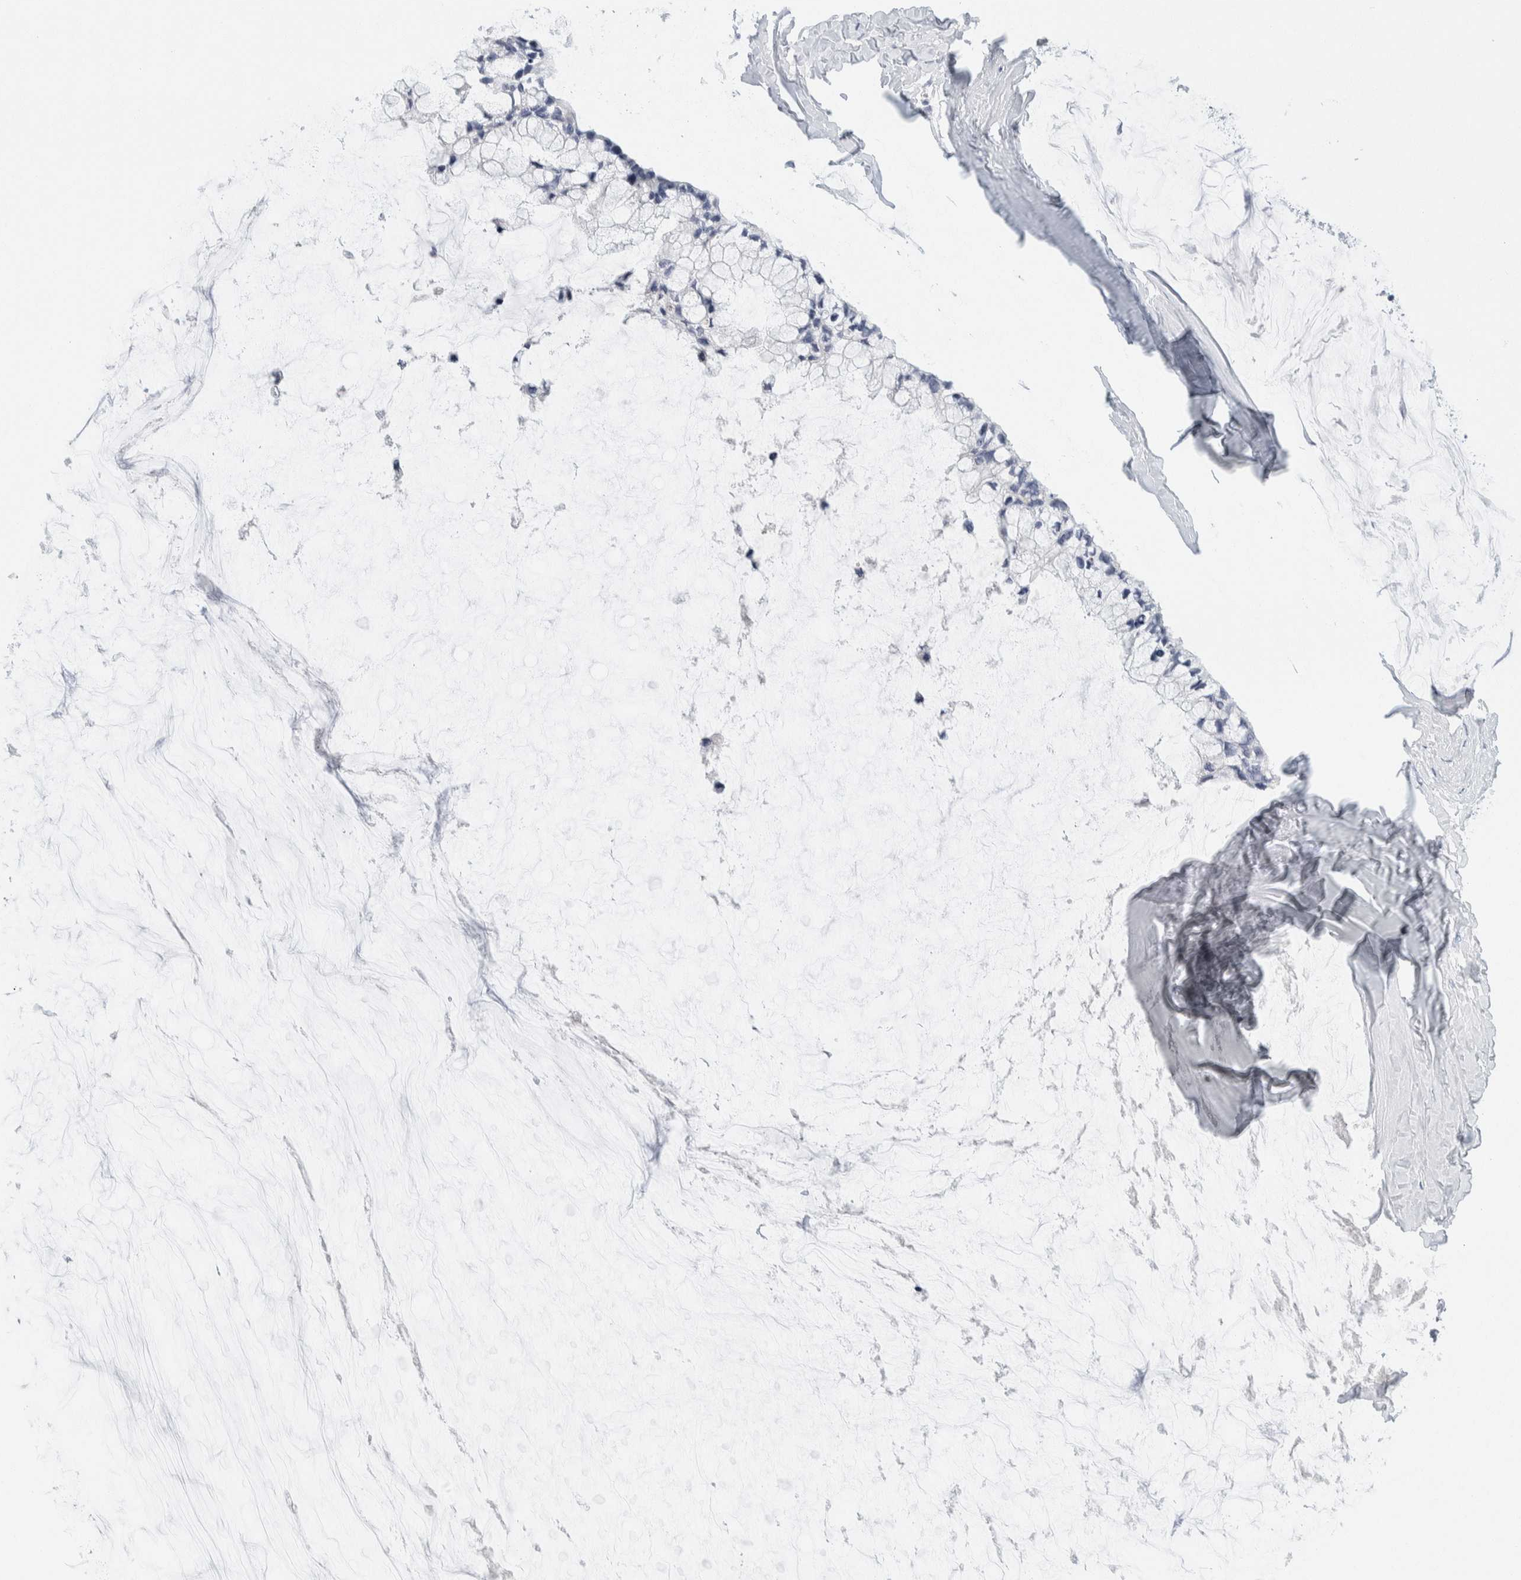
{"staining": {"intensity": "negative", "quantity": "none", "location": "none"}, "tissue": "ovarian cancer", "cell_type": "Tumor cells", "image_type": "cancer", "snomed": [{"axis": "morphology", "description": "Cystadenocarcinoma, mucinous, NOS"}, {"axis": "topography", "description": "Ovary"}], "caption": "Tumor cells are negative for protein expression in human ovarian cancer (mucinous cystadenocarcinoma).", "gene": "SCN2A", "patient": {"sex": "female", "age": 39}}